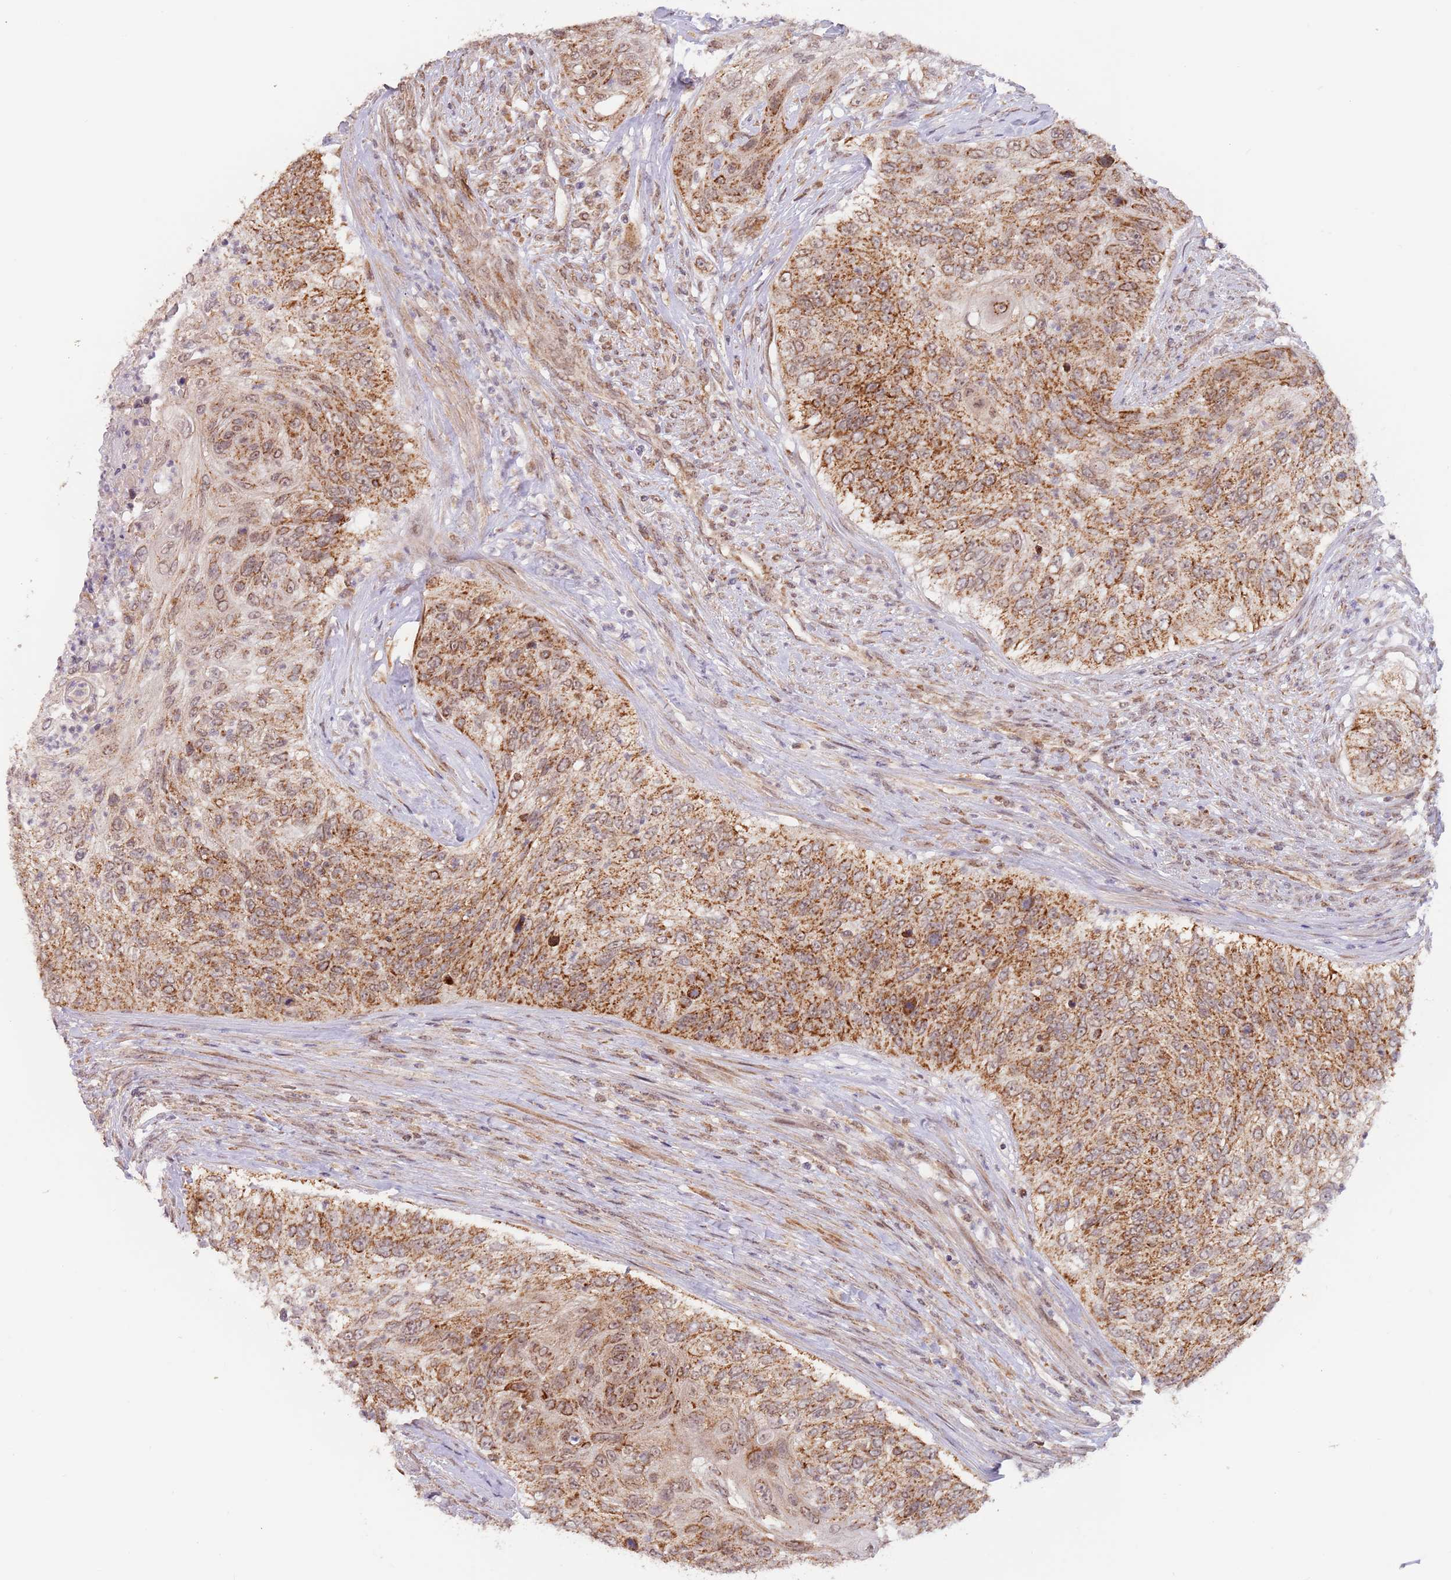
{"staining": {"intensity": "strong", "quantity": ">75%", "location": "cytoplasmic/membranous"}, "tissue": "urothelial cancer", "cell_type": "Tumor cells", "image_type": "cancer", "snomed": [{"axis": "morphology", "description": "Urothelial carcinoma, High grade"}, {"axis": "topography", "description": "Urinary bladder"}], "caption": "The image reveals a brown stain indicating the presence of a protein in the cytoplasmic/membranous of tumor cells in urothelial cancer.", "gene": "UQCC3", "patient": {"sex": "female", "age": 60}}